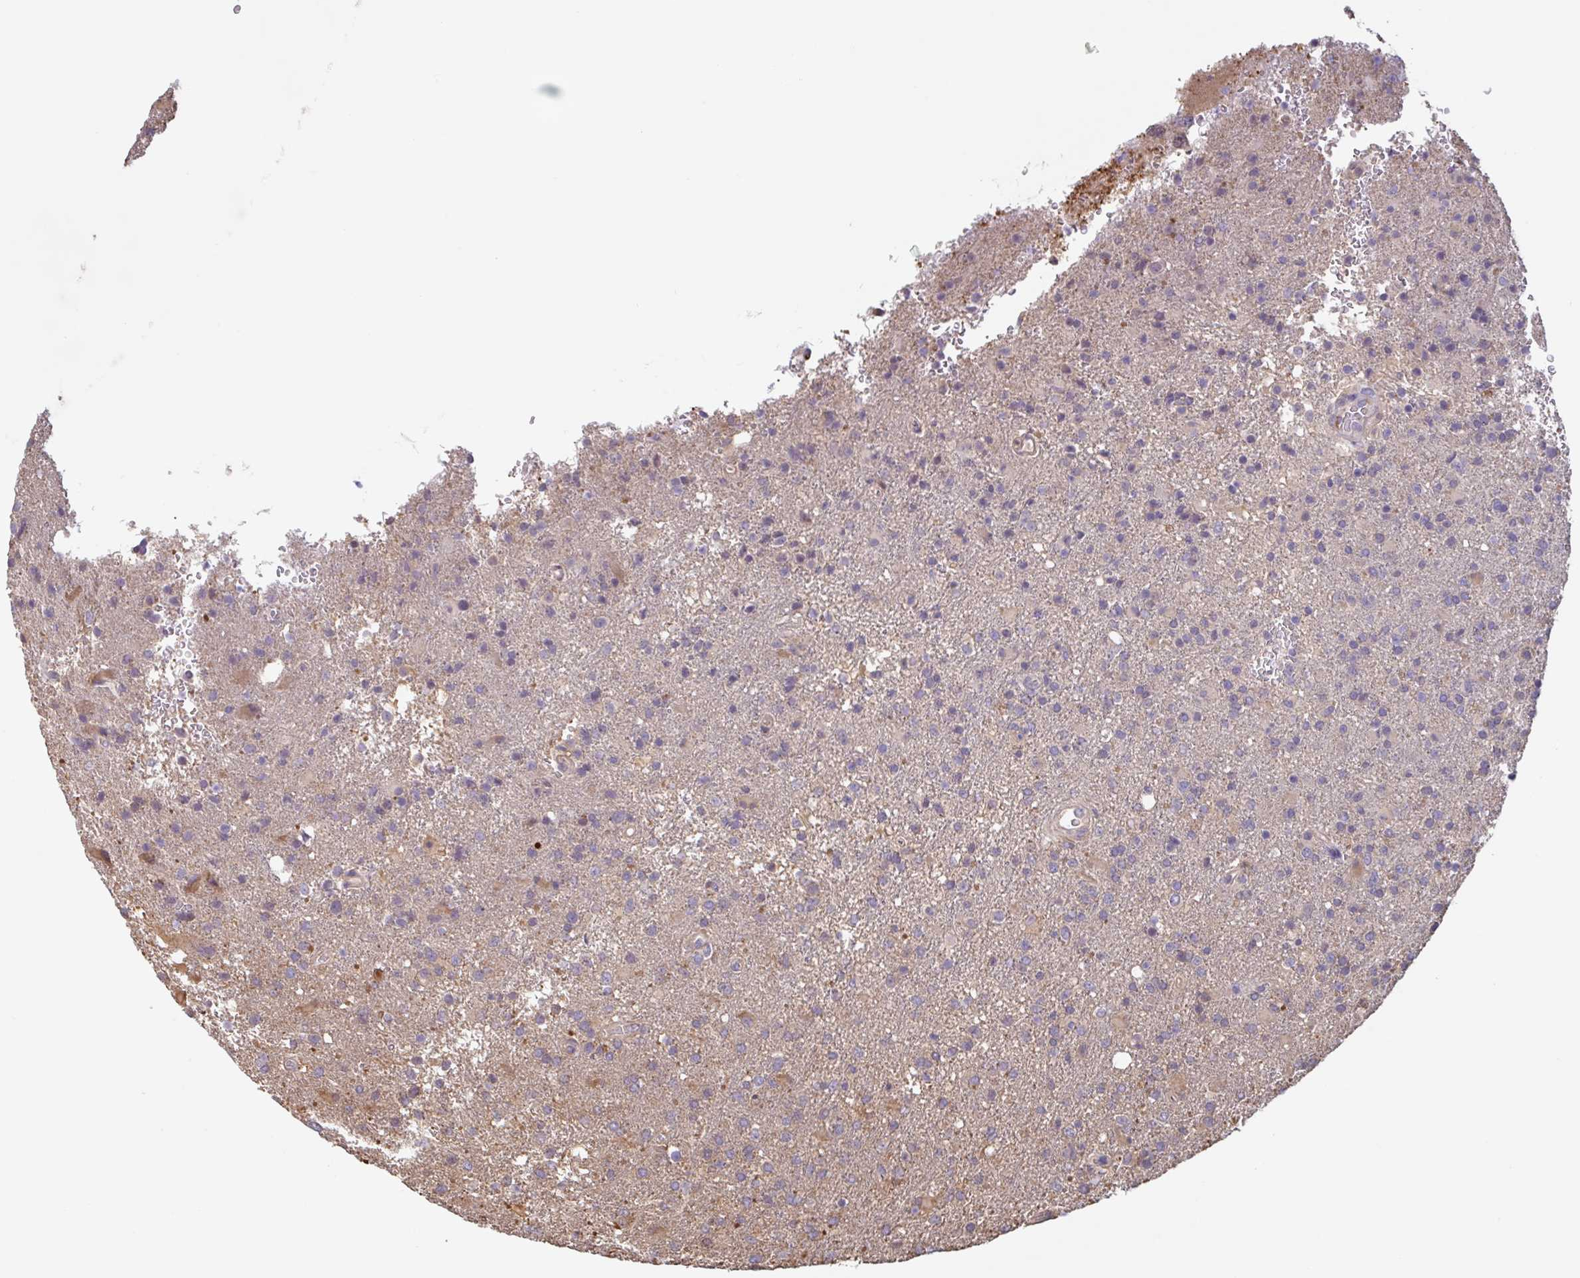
{"staining": {"intensity": "negative", "quantity": "none", "location": "none"}, "tissue": "glioma", "cell_type": "Tumor cells", "image_type": "cancer", "snomed": [{"axis": "morphology", "description": "Glioma, malignant, High grade"}, {"axis": "topography", "description": "Brain"}], "caption": "Histopathology image shows no protein expression in tumor cells of malignant glioma (high-grade) tissue.", "gene": "OTOP2", "patient": {"sex": "female", "age": 74}}